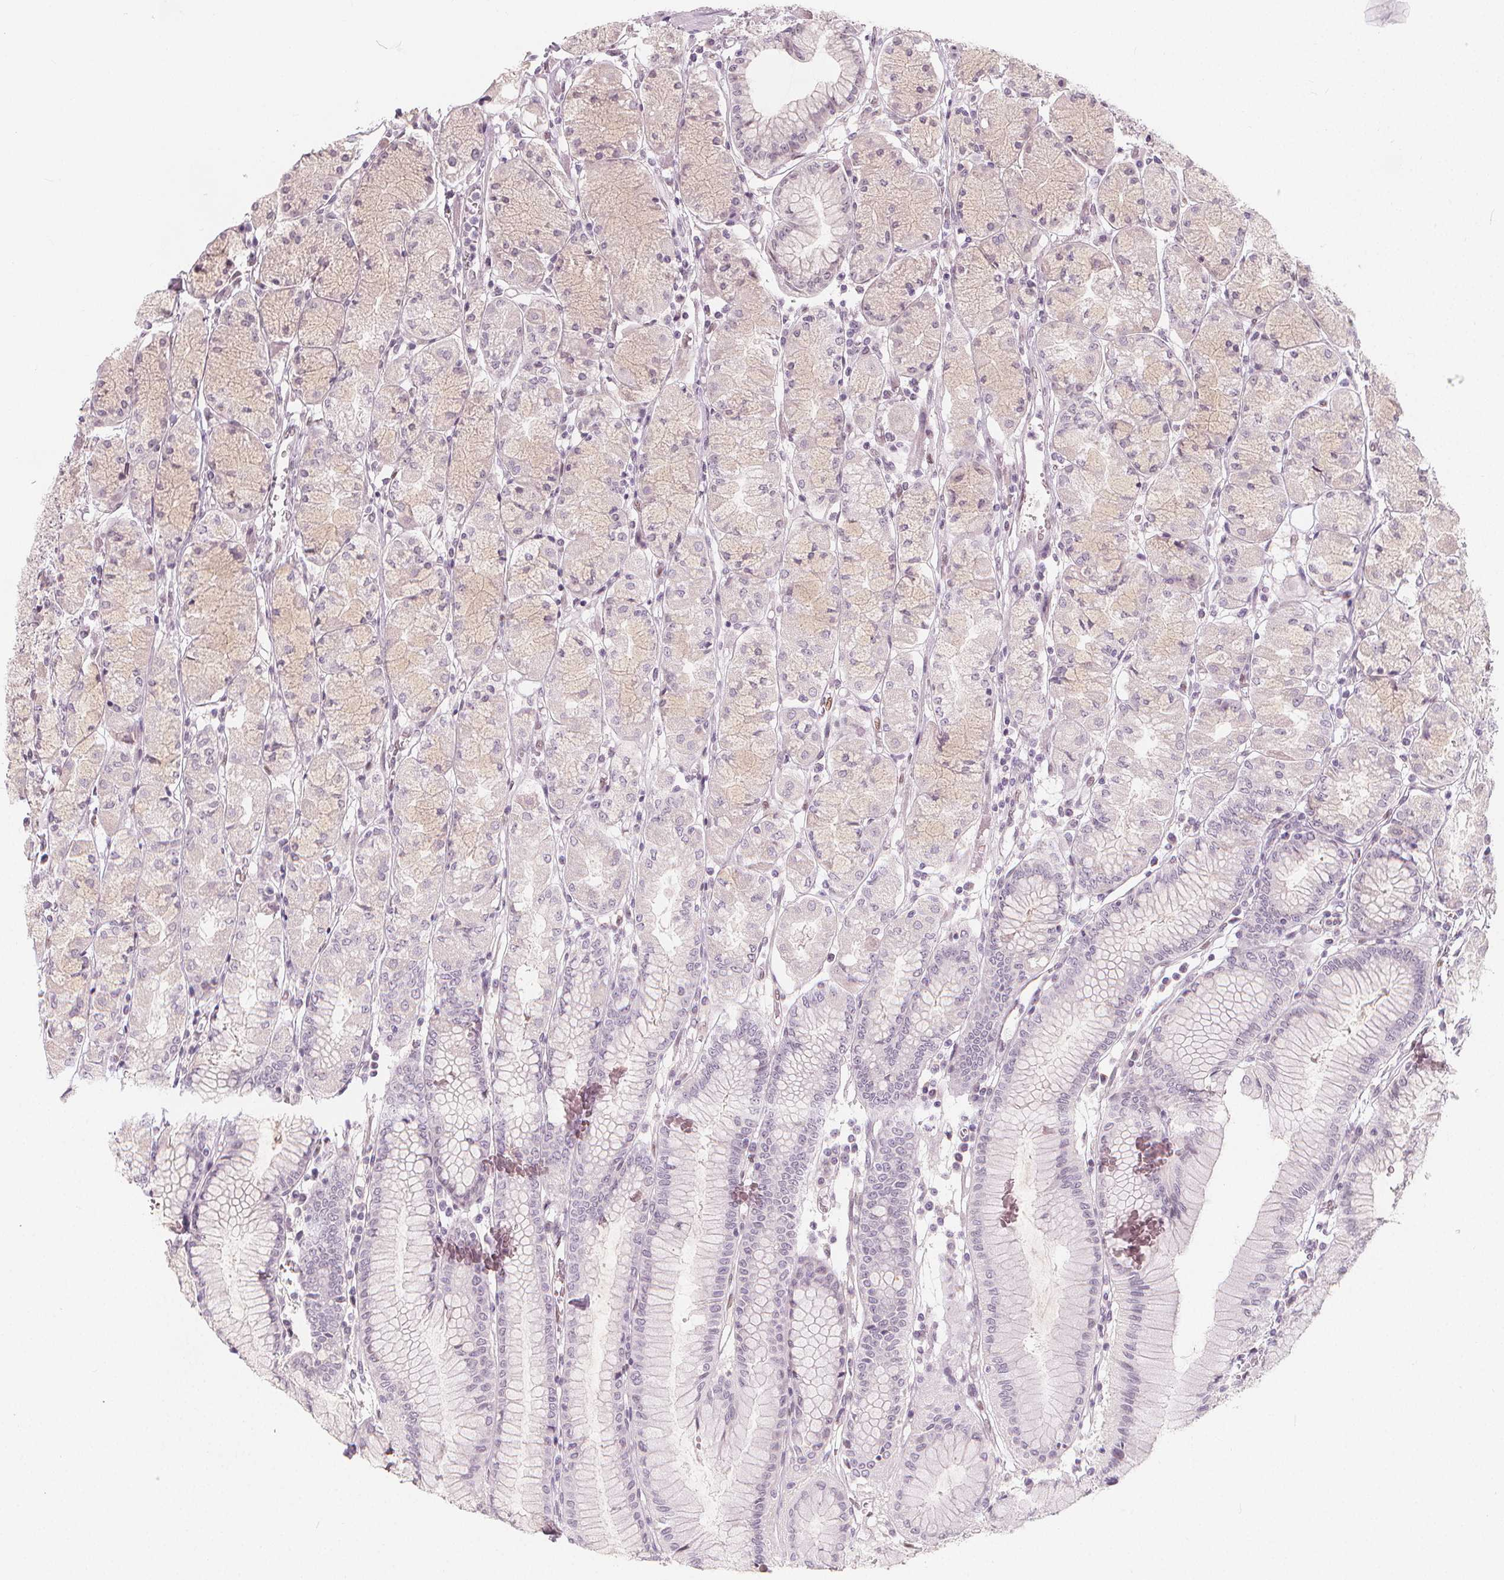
{"staining": {"intensity": "weak", "quantity": "25%-75%", "location": "cytoplasmic/membranous"}, "tissue": "stomach", "cell_type": "Glandular cells", "image_type": "normal", "snomed": [{"axis": "morphology", "description": "Normal tissue, NOS"}, {"axis": "topography", "description": "Stomach, upper"}], "caption": "Immunohistochemical staining of unremarkable stomach shows 25%-75% levels of weak cytoplasmic/membranous protein expression in about 25%-75% of glandular cells. (Stains: DAB in brown, nuclei in blue, Microscopy: brightfield microscopy at high magnification).", "gene": "DRC3", "patient": {"sex": "male", "age": 69}}